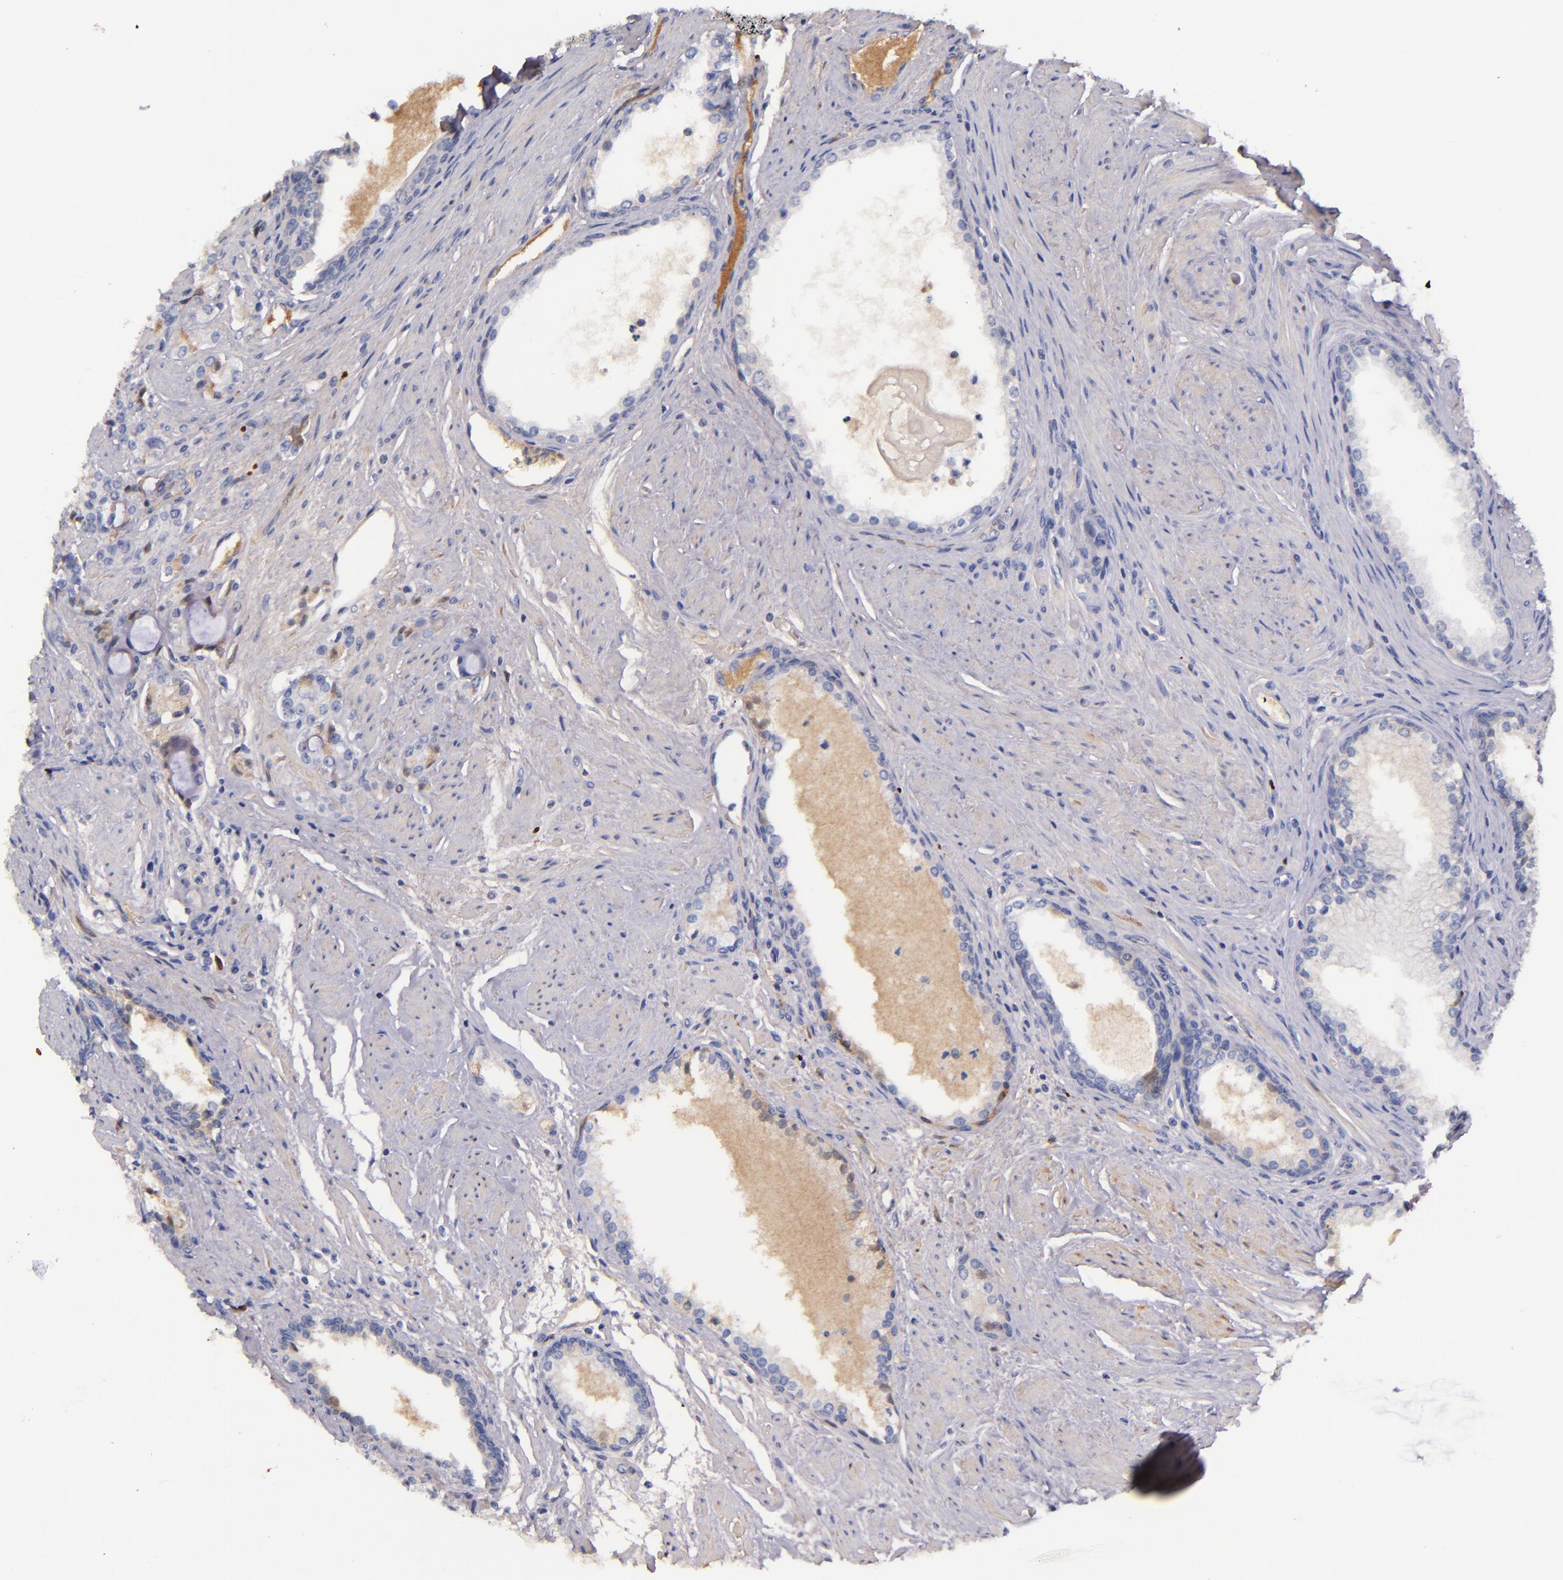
{"staining": {"intensity": "negative", "quantity": "none", "location": "none"}, "tissue": "prostate cancer", "cell_type": "Tumor cells", "image_type": "cancer", "snomed": [{"axis": "morphology", "description": "Adenocarcinoma, Medium grade"}, {"axis": "topography", "description": "Prostate"}], "caption": "High power microscopy image of an IHC histopathology image of prostate cancer (adenocarcinoma (medium-grade)), revealing no significant positivity in tumor cells.", "gene": "KNG1", "patient": {"sex": "male", "age": 72}}